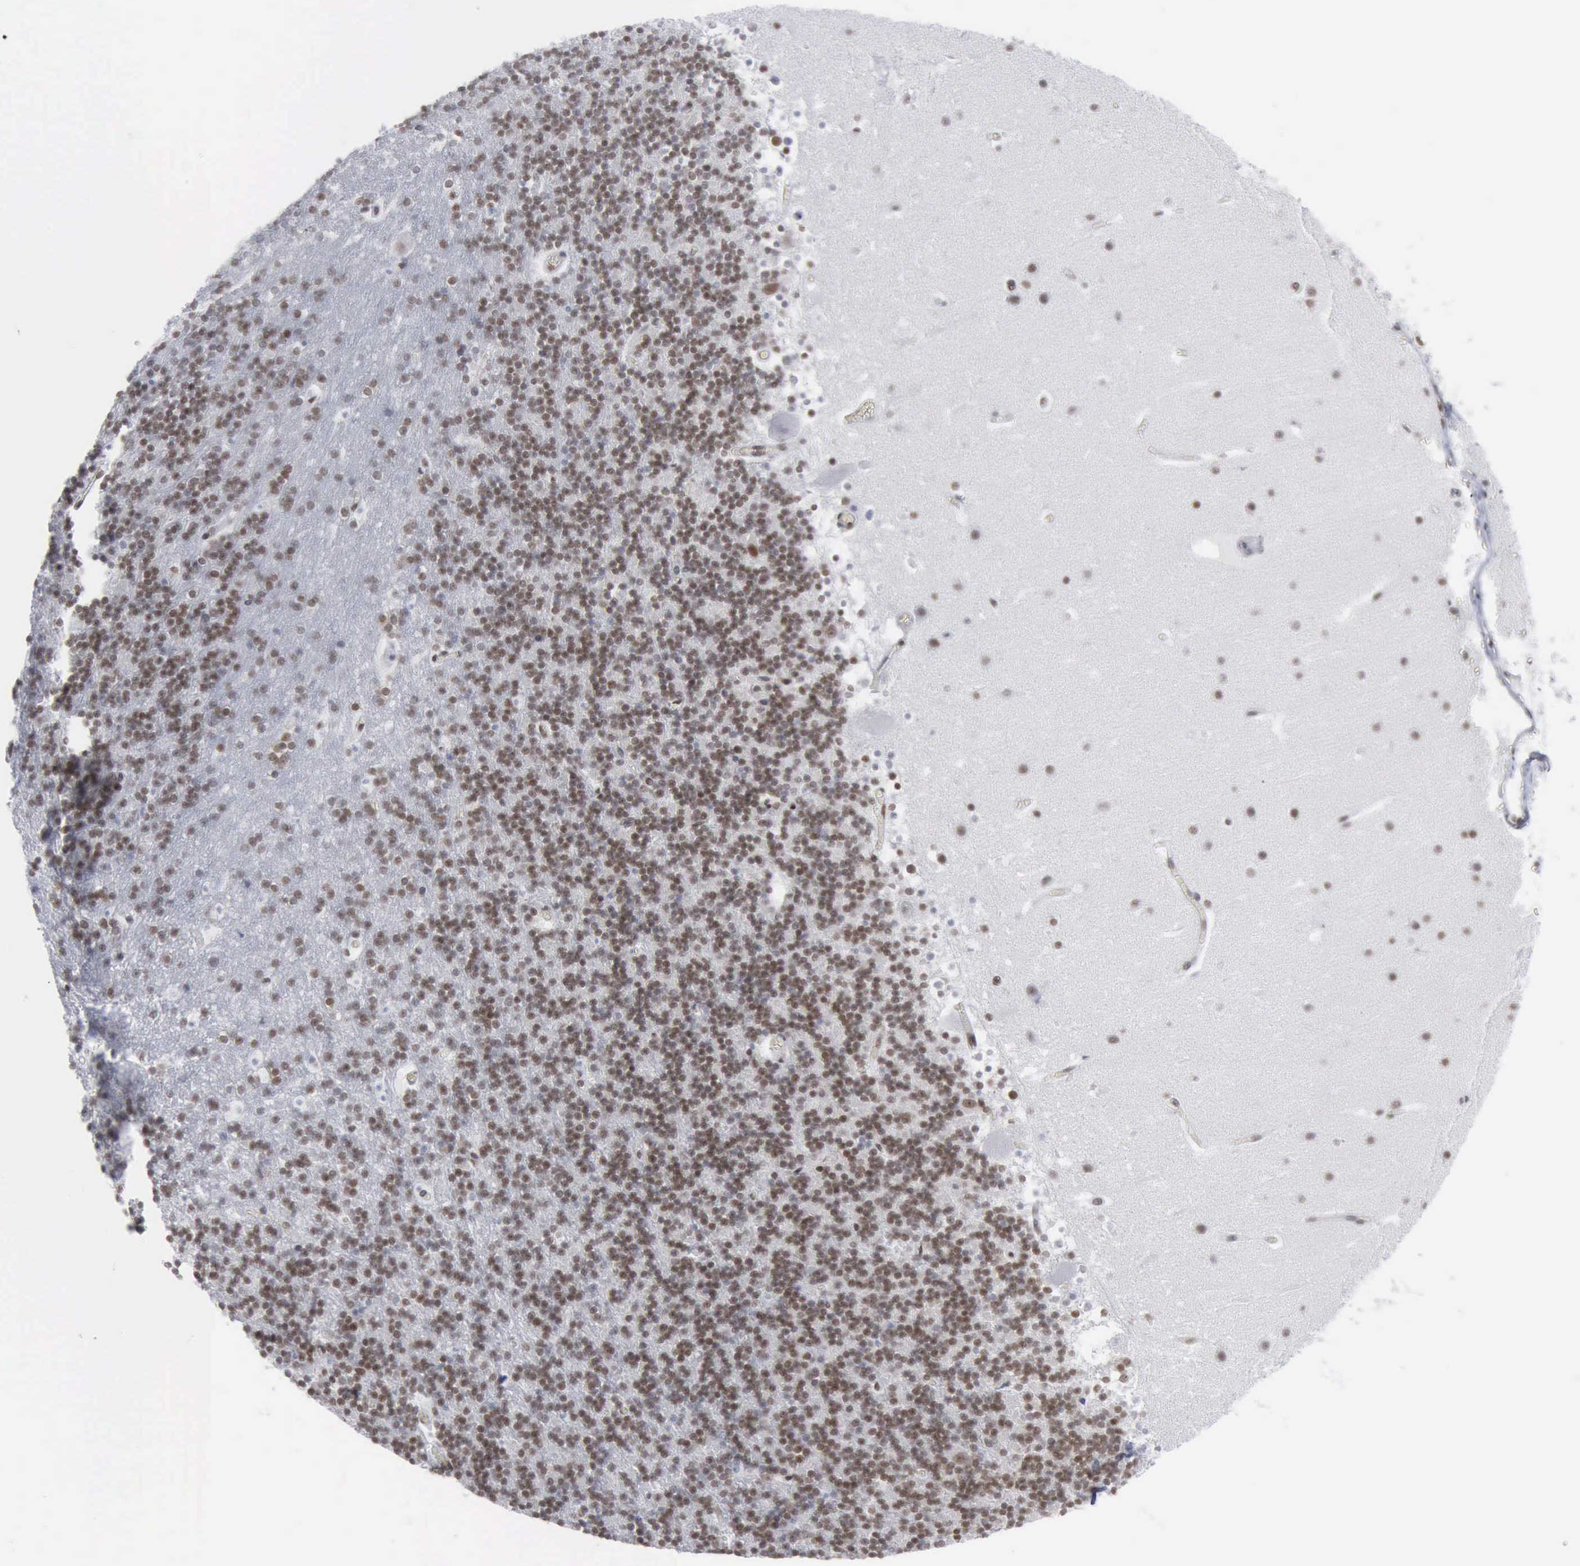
{"staining": {"intensity": "weak", "quantity": ">75%", "location": "nuclear"}, "tissue": "cerebellum", "cell_type": "Cells in granular layer", "image_type": "normal", "snomed": [{"axis": "morphology", "description": "Normal tissue, NOS"}, {"axis": "topography", "description": "Cerebellum"}], "caption": "High-power microscopy captured an immunohistochemistry (IHC) image of benign cerebellum, revealing weak nuclear positivity in about >75% of cells in granular layer. (DAB IHC, brown staining for protein, blue staining for nuclei).", "gene": "XPA", "patient": {"sex": "male", "age": 45}}